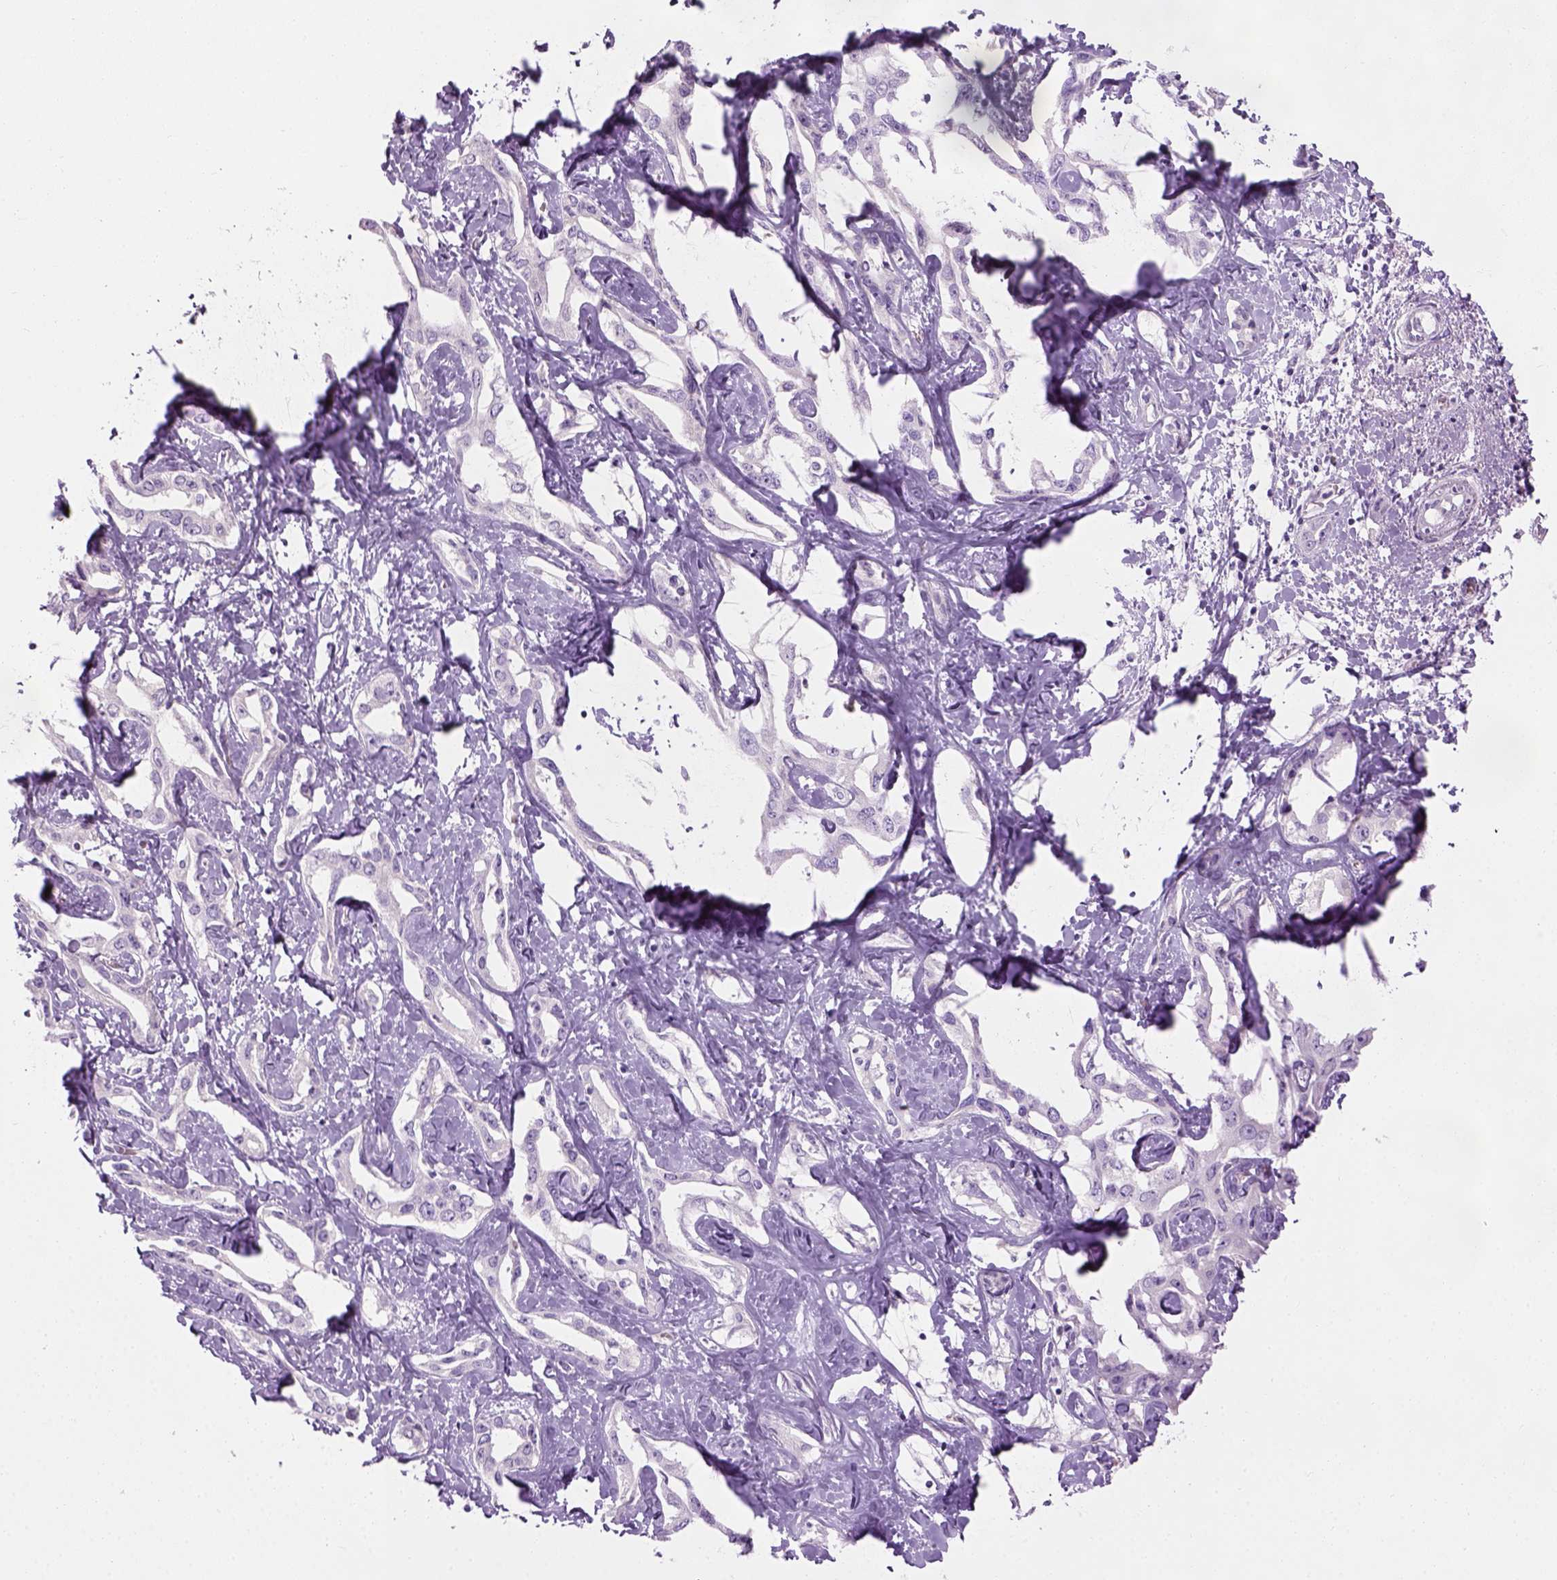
{"staining": {"intensity": "negative", "quantity": "none", "location": "none"}, "tissue": "liver cancer", "cell_type": "Tumor cells", "image_type": "cancer", "snomed": [{"axis": "morphology", "description": "Cholangiocarcinoma"}, {"axis": "topography", "description": "Liver"}], "caption": "A high-resolution micrograph shows immunohistochemistry (IHC) staining of liver cancer, which displays no significant positivity in tumor cells.", "gene": "CIBAR2", "patient": {"sex": "male", "age": 59}}